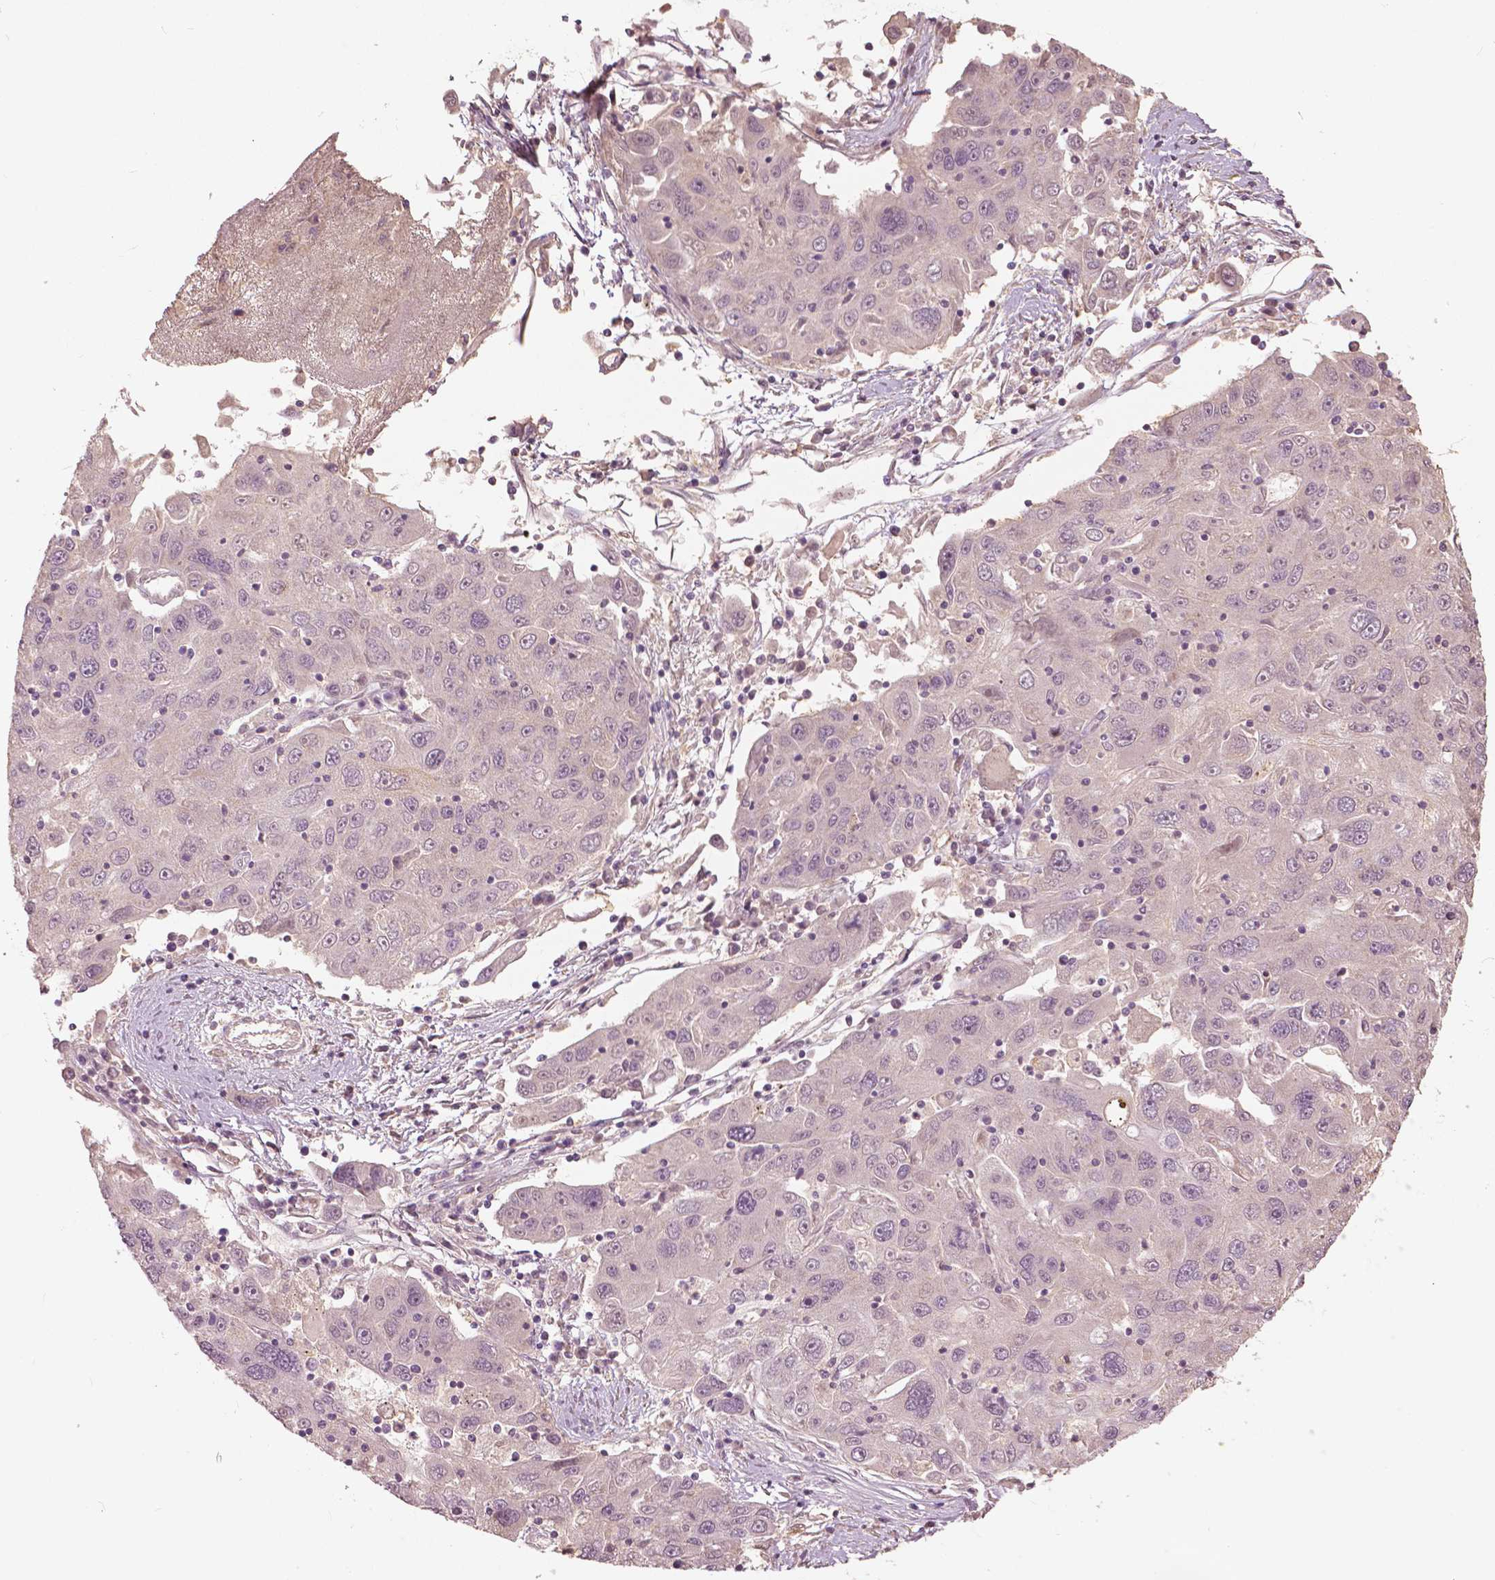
{"staining": {"intensity": "negative", "quantity": "none", "location": "none"}, "tissue": "stomach cancer", "cell_type": "Tumor cells", "image_type": "cancer", "snomed": [{"axis": "morphology", "description": "Adenocarcinoma, NOS"}, {"axis": "topography", "description": "Stomach"}], "caption": "A histopathology image of stomach cancer (adenocarcinoma) stained for a protein exhibits no brown staining in tumor cells.", "gene": "ANGPTL4", "patient": {"sex": "male", "age": 56}}